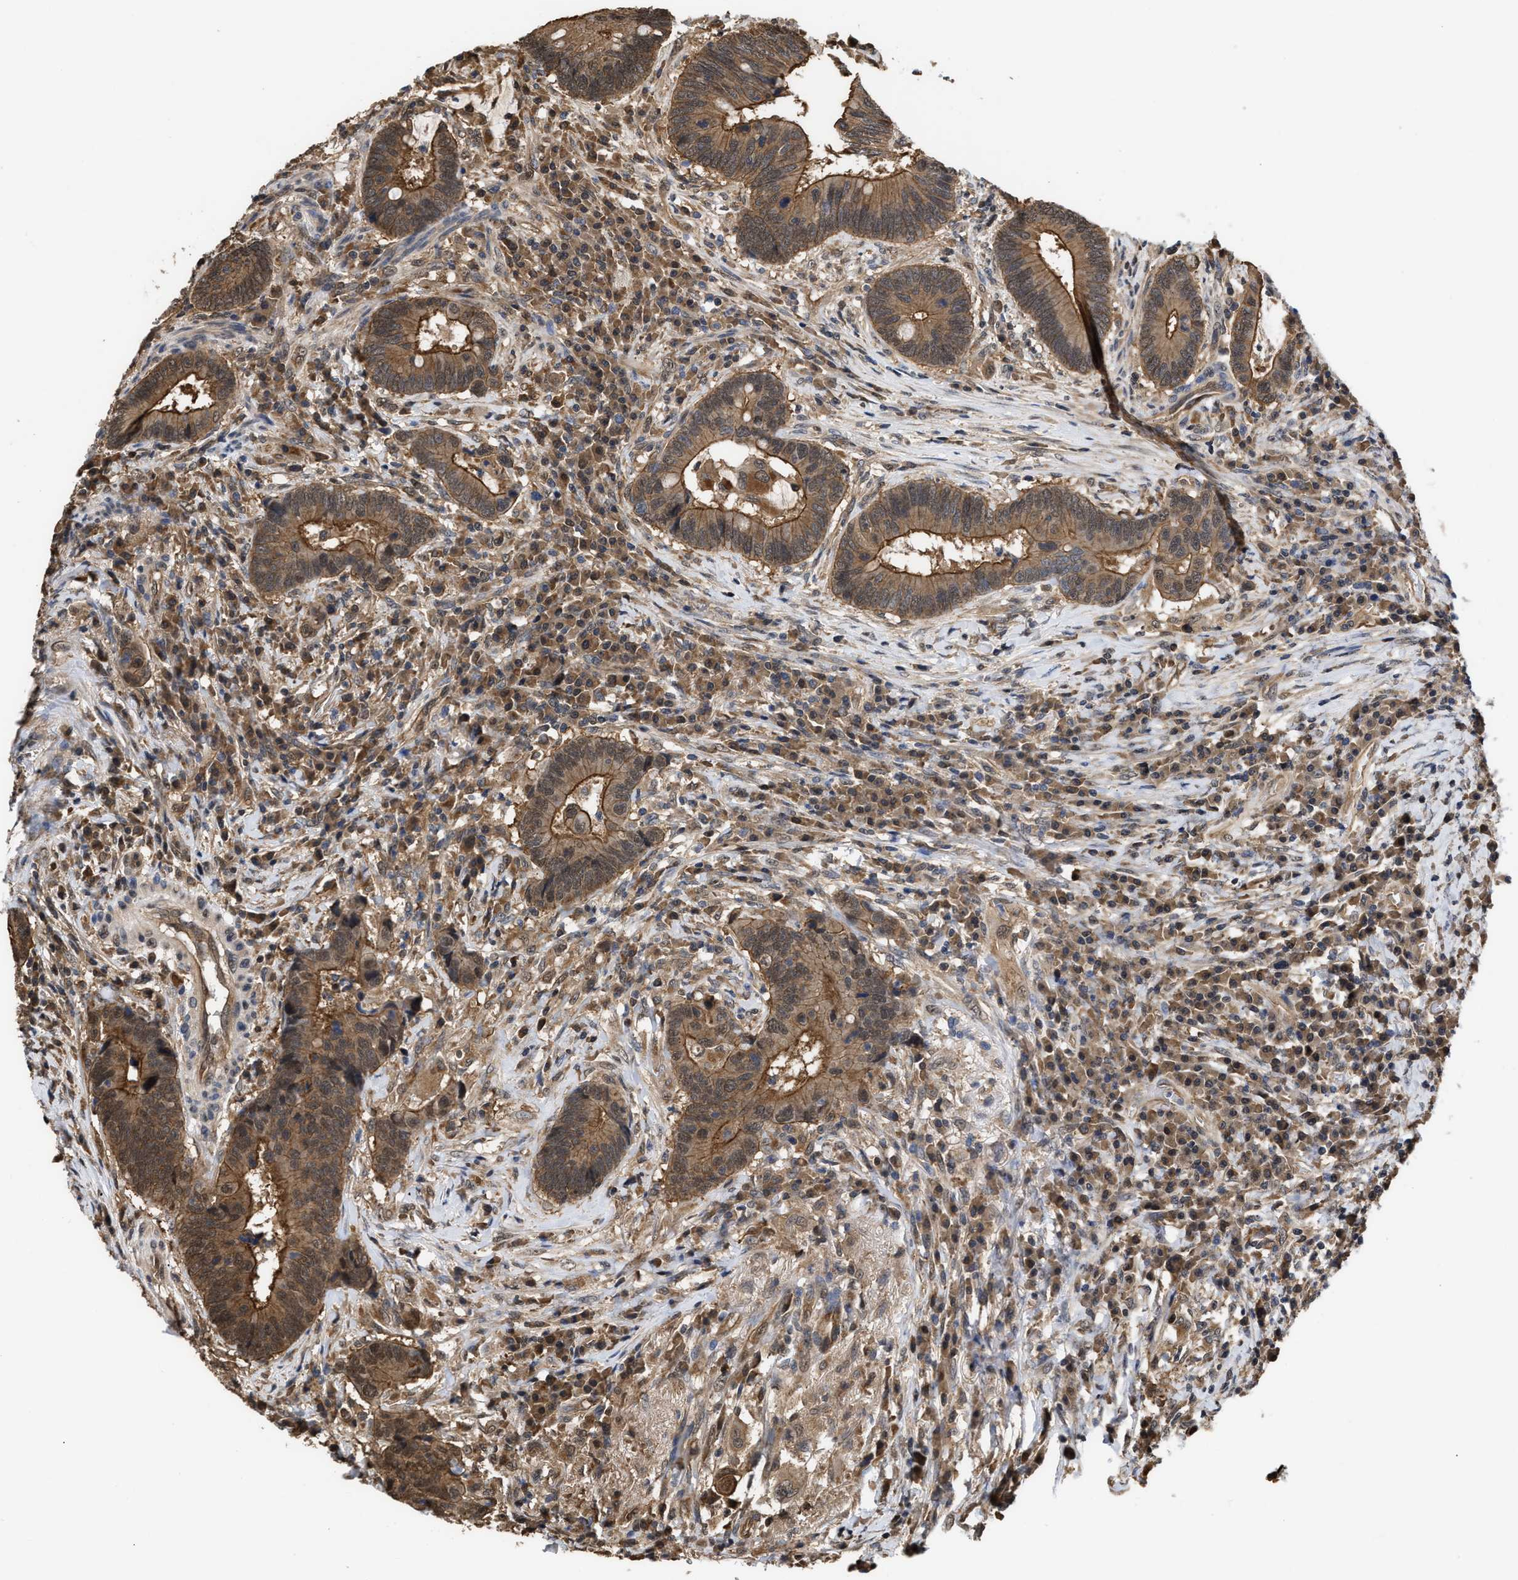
{"staining": {"intensity": "strong", "quantity": ">75%", "location": "cytoplasmic/membranous,nuclear"}, "tissue": "colorectal cancer", "cell_type": "Tumor cells", "image_type": "cancer", "snomed": [{"axis": "morphology", "description": "Adenocarcinoma, NOS"}, {"axis": "topography", "description": "Rectum"}, {"axis": "topography", "description": "Anal"}], "caption": "Brown immunohistochemical staining in colorectal cancer reveals strong cytoplasmic/membranous and nuclear positivity in approximately >75% of tumor cells. The staining was performed using DAB to visualize the protein expression in brown, while the nuclei were stained in blue with hematoxylin (Magnification: 20x).", "gene": "SCAI", "patient": {"sex": "female", "age": 89}}